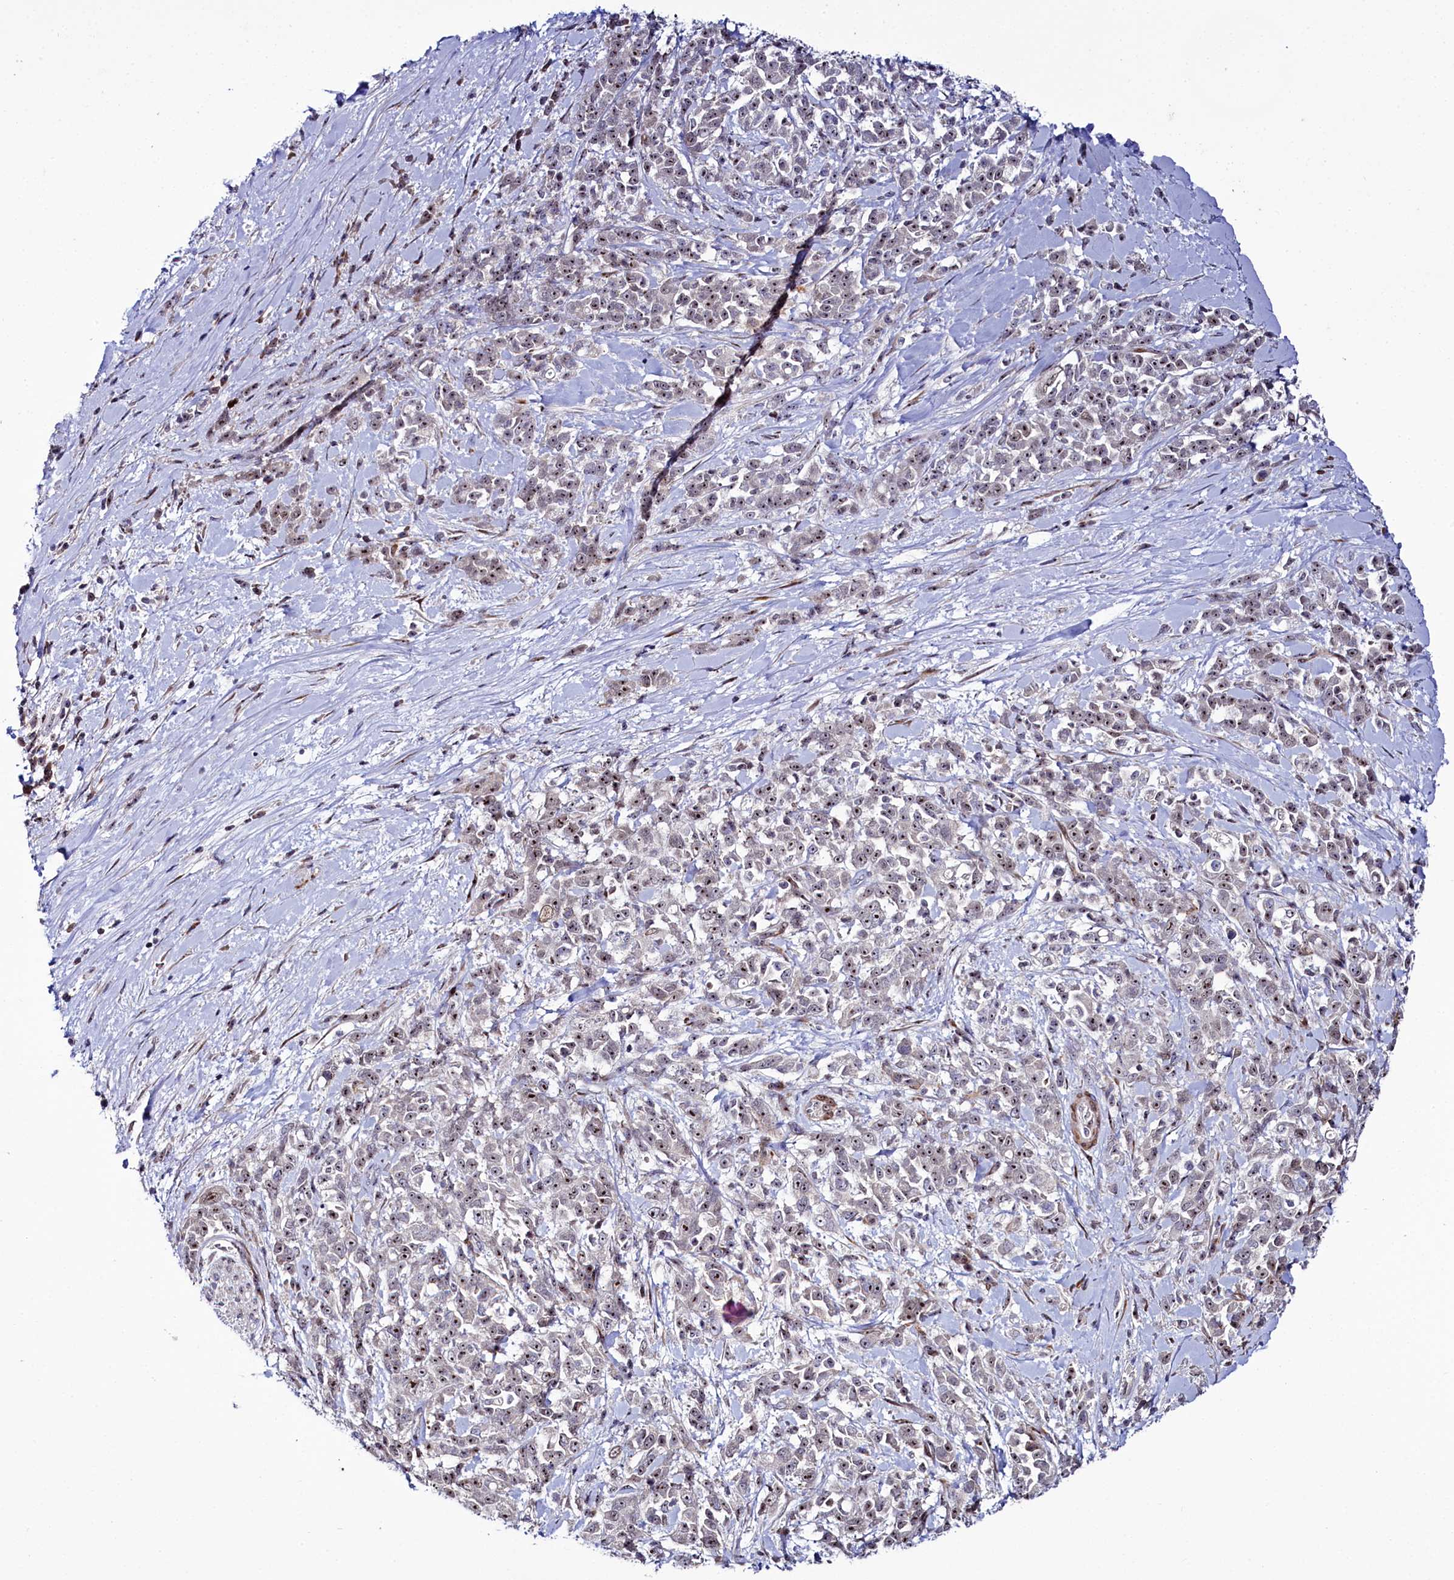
{"staining": {"intensity": "weak", "quantity": ">75%", "location": "nuclear"}, "tissue": "pancreatic cancer", "cell_type": "Tumor cells", "image_type": "cancer", "snomed": [{"axis": "morphology", "description": "Normal tissue, NOS"}, {"axis": "morphology", "description": "Adenocarcinoma, NOS"}, {"axis": "topography", "description": "Pancreas"}], "caption": "Immunohistochemical staining of human adenocarcinoma (pancreatic) demonstrates low levels of weak nuclear positivity in about >75% of tumor cells. (Stains: DAB (3,3'-diaminobenzidine) in brown, nuclei in blue, Microscopy: brightfield microscopy at high magnification).", "gene": "TCOF1", "patient": {"sex": "female", "age": 64}}